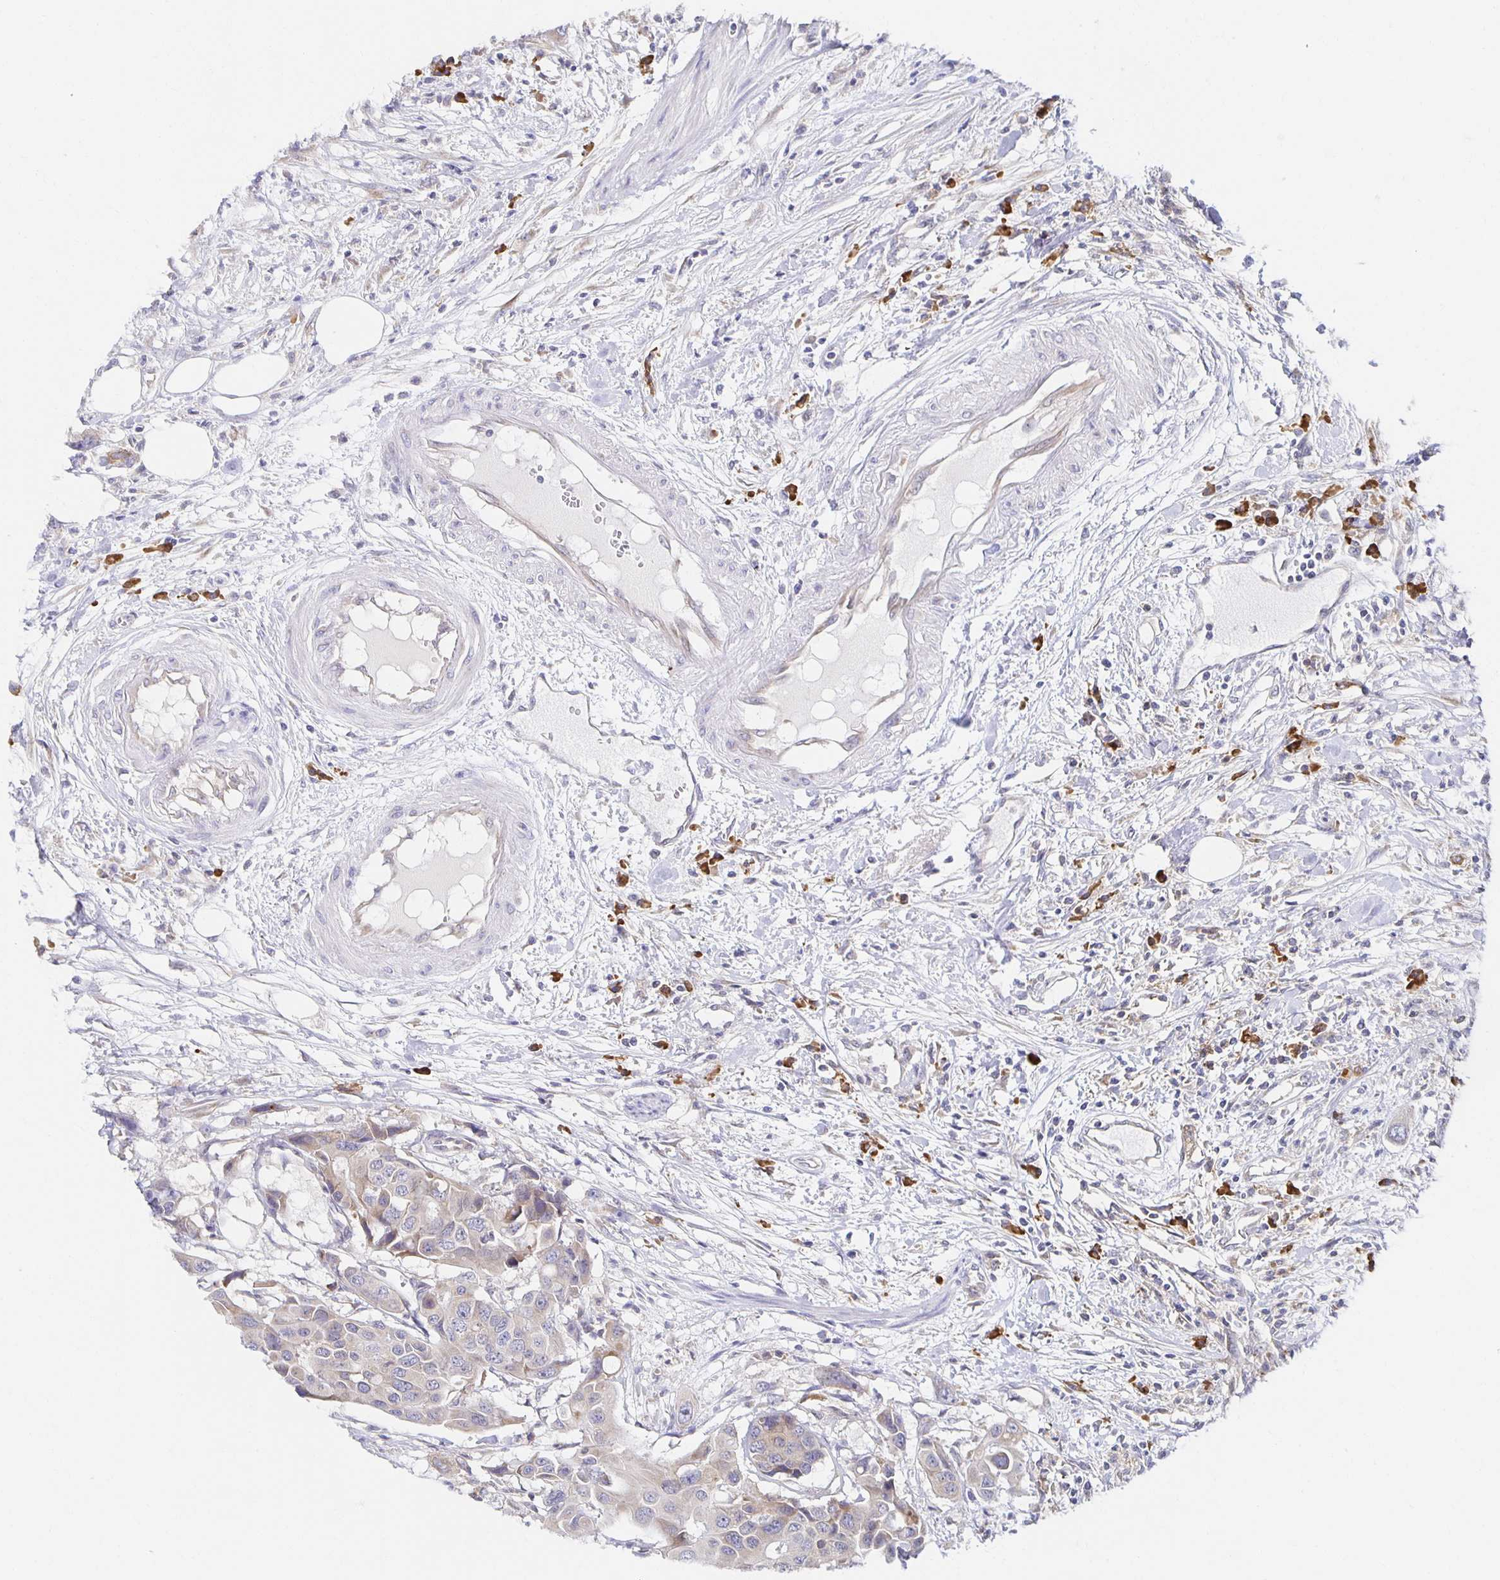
{"staining": {"intensity": "negative", "quantity": "none", "location": "none"}, "tissue": "colorectal cancer", "cell_type": "Tumor cells", "image_type": "cancer", "snomed": [{"axis": "morphology", "description": "Adenocarcinoma, NOS"}, {"axis": "topography", "description": "Colon"}], "caption": "Human colorectal adenocarcinoma stained for a protein using immunohistochemistry exhibits no staining in tumor cells.", "gene": "BAD", "patient": {"sex": "male", "age": 77}}